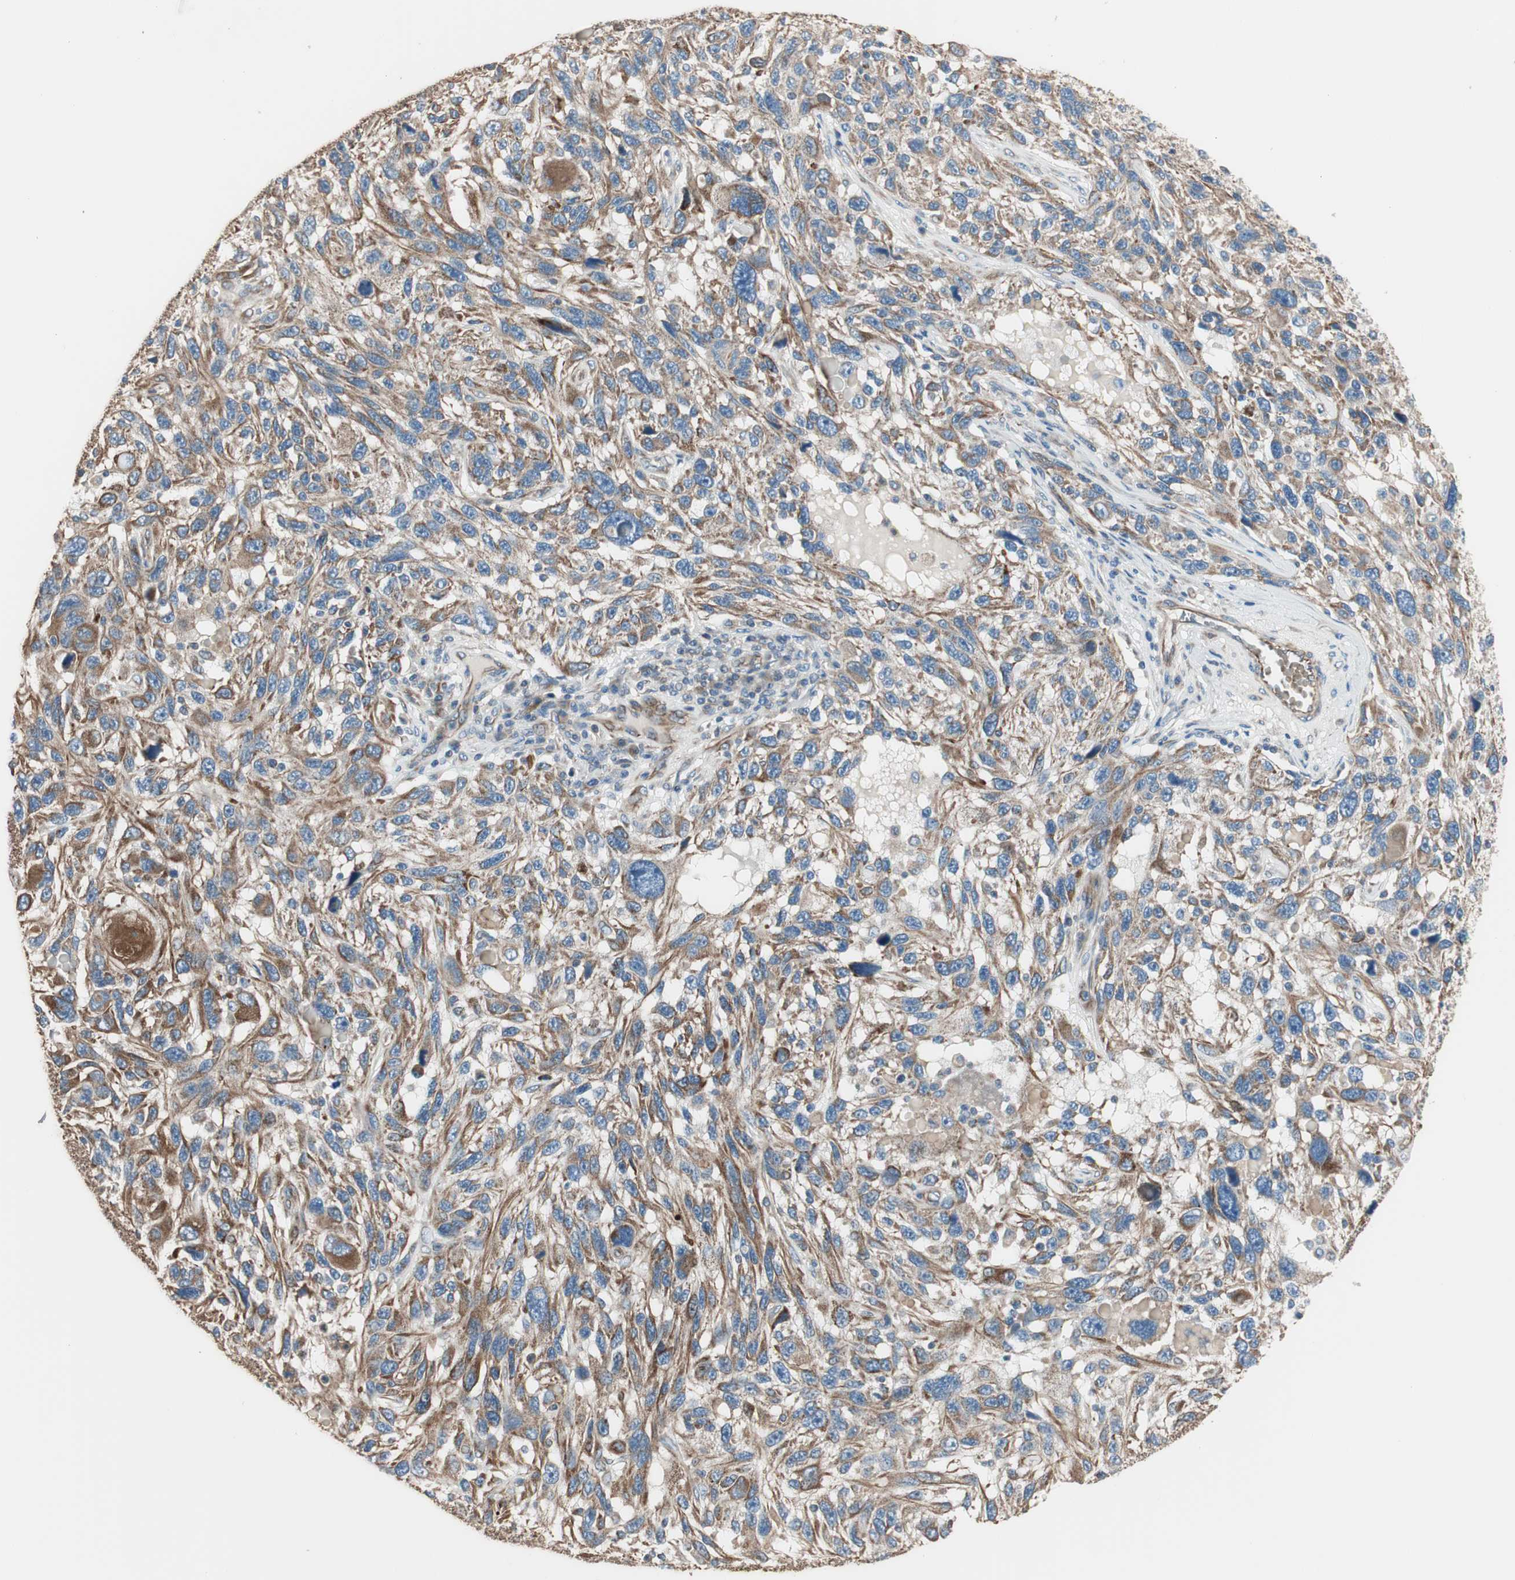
{"staining": {"intensity": "moderate", "quantity": ">75%", "location": "cytoplasmic/membranous"}, "tissue": "melanoma", "cell_type": "Tumor cells", "image_type": "cancer", "snomed": [{"axis": "morphology", "description": "Malignant melanoma, NOS"}, {"axis": "topography", "description": "Skin"}], "caption": "Immunohistochemical staining of melanoma shows medium levels of moderate cytoplasmic/membranous protein expression in approximately >75% of tumor cells. Immunohistochemistry stains the protein in brown and the nuclei are stained blue.", "gene": "SRCIN1", "patient": {"sex": "male", "age": 53}}